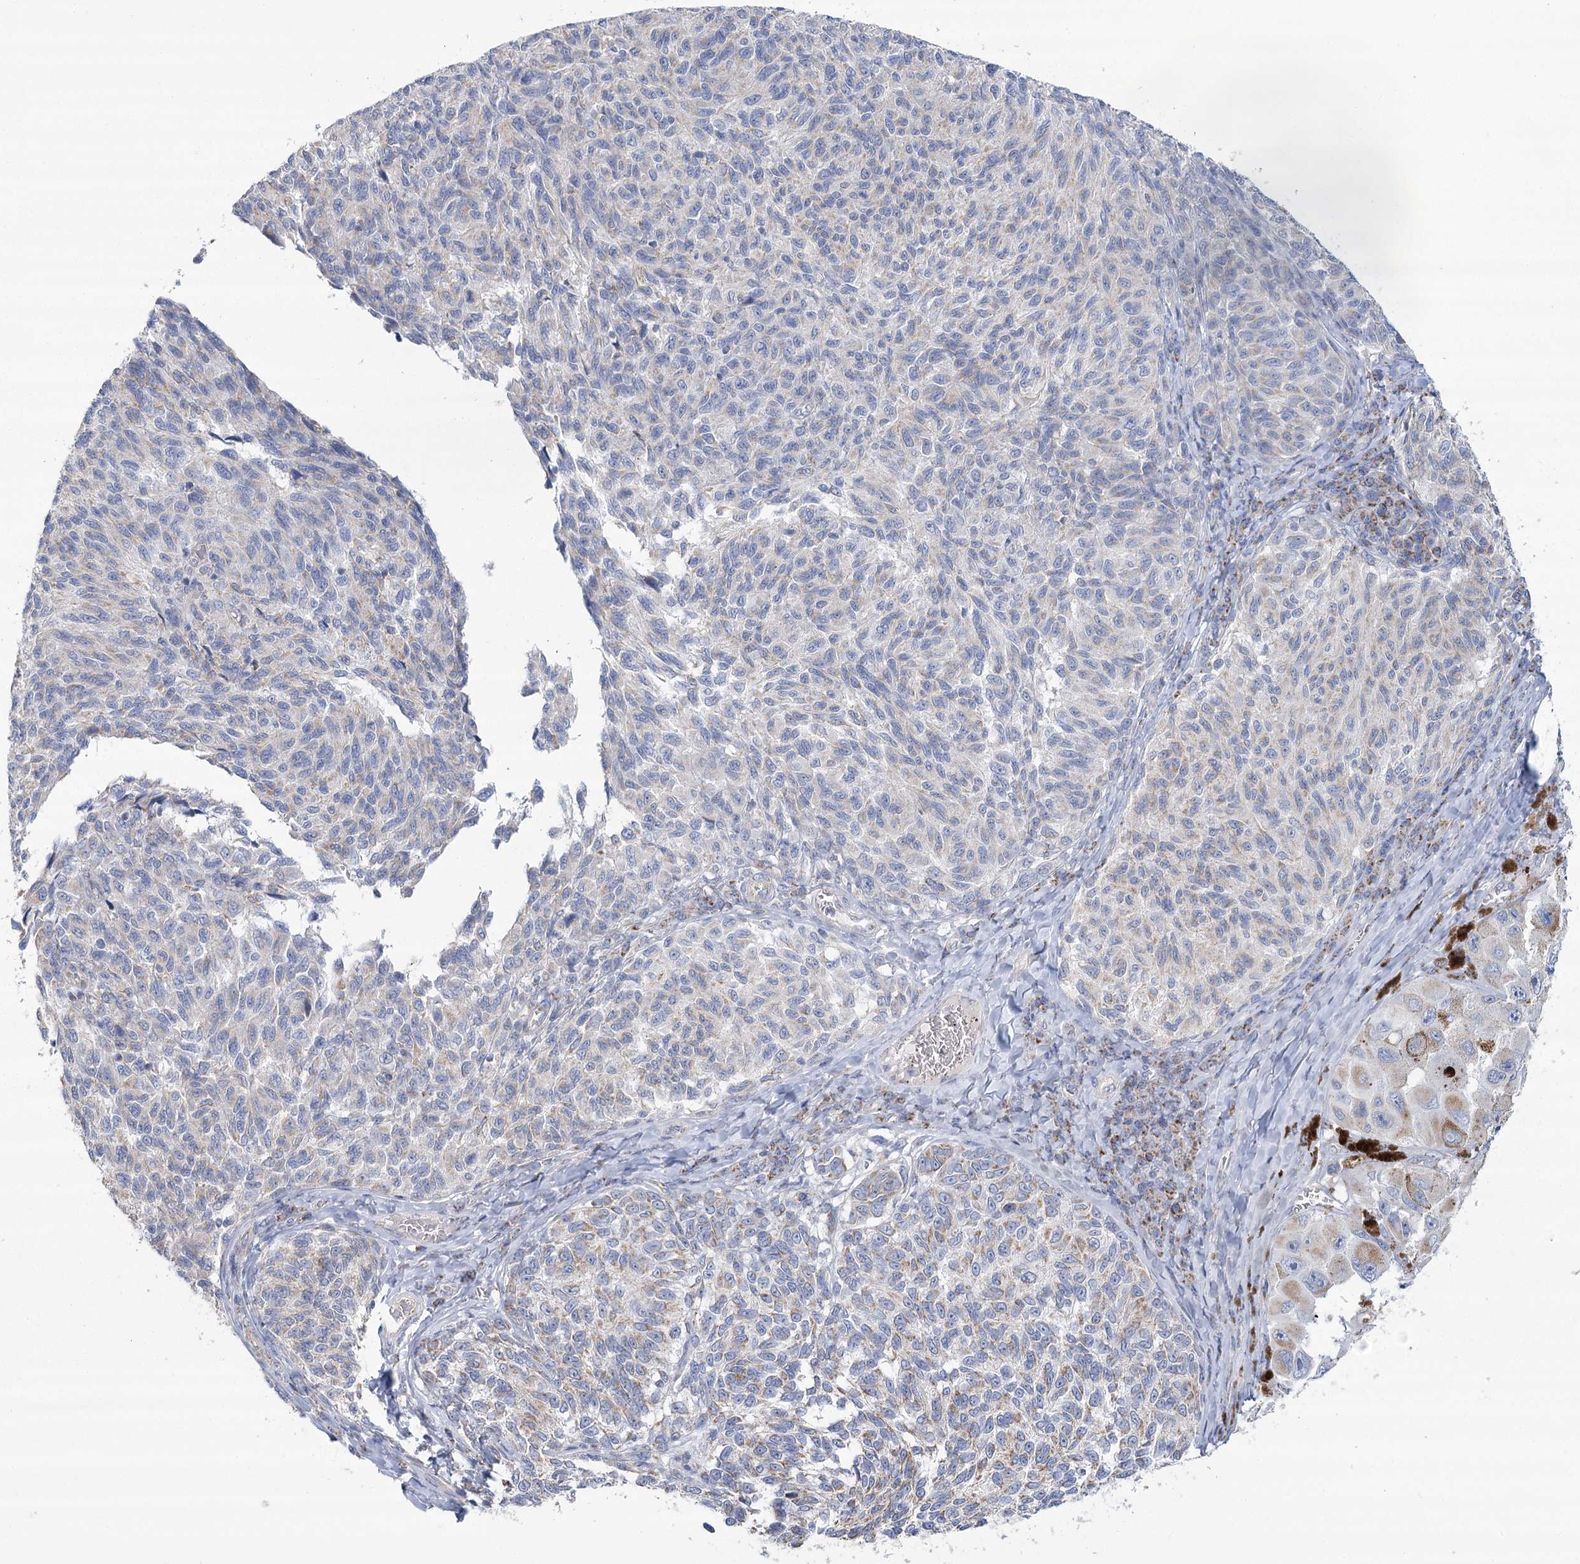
{"staining": {"intensity": "moderate", "quantity": "<25%", "location": "cytoplasmic/membranous"}, "tissue": "melanoma", "cell_type": "Tumor cells", "image_type": "cancer", "snomed": [{"axis": "morphology", "description": "Malignant melanoma, NOS"}, {"axis": "topography", "description": "Skin"}], "caption": "Human melanoma stained with a protein marker demonstrates moderate staining in tumor cells.", "gene": "SNX7", "patient": {"sex": "female", "age": 73}}